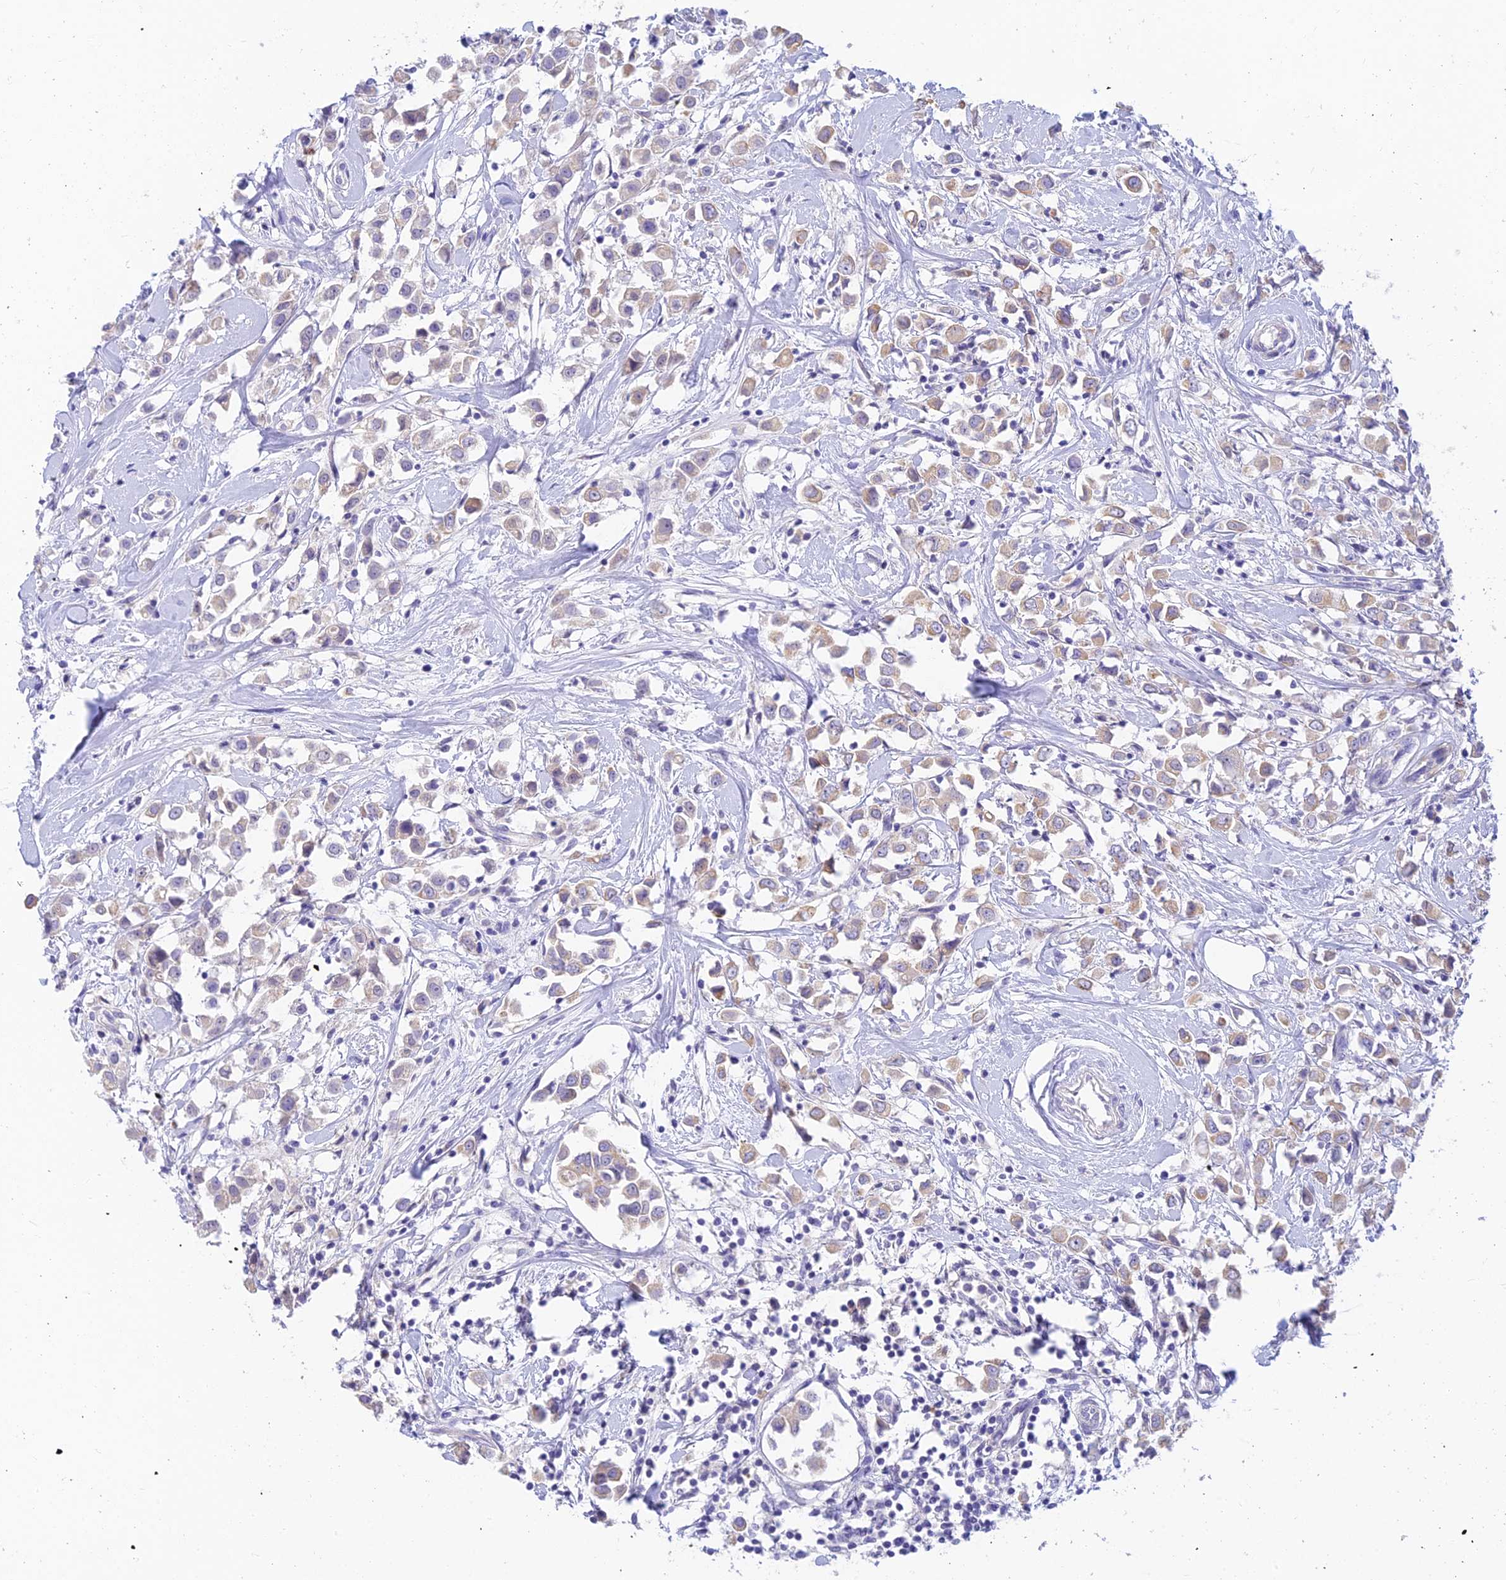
{"staining": {"intensity": "weak", "quantity": "<25%", "location": "cytoplasmic/membranous"}, "tissue": "breast cancer", "cell_type": "Tumor cells", "image_type": "cancer", "snomed": [{"axis": "morphology", "description": "Duct carcinoma"}, {"axis": "topography", "description": "Breast"}], "caption": "The immunohistochemistry (IHC) micrograph has no significant positivity in tumor cells of intraductal carcinoma (breast) tissue.", "gene": "INTS13", "patient": {"sex": "female", "age": 61}}